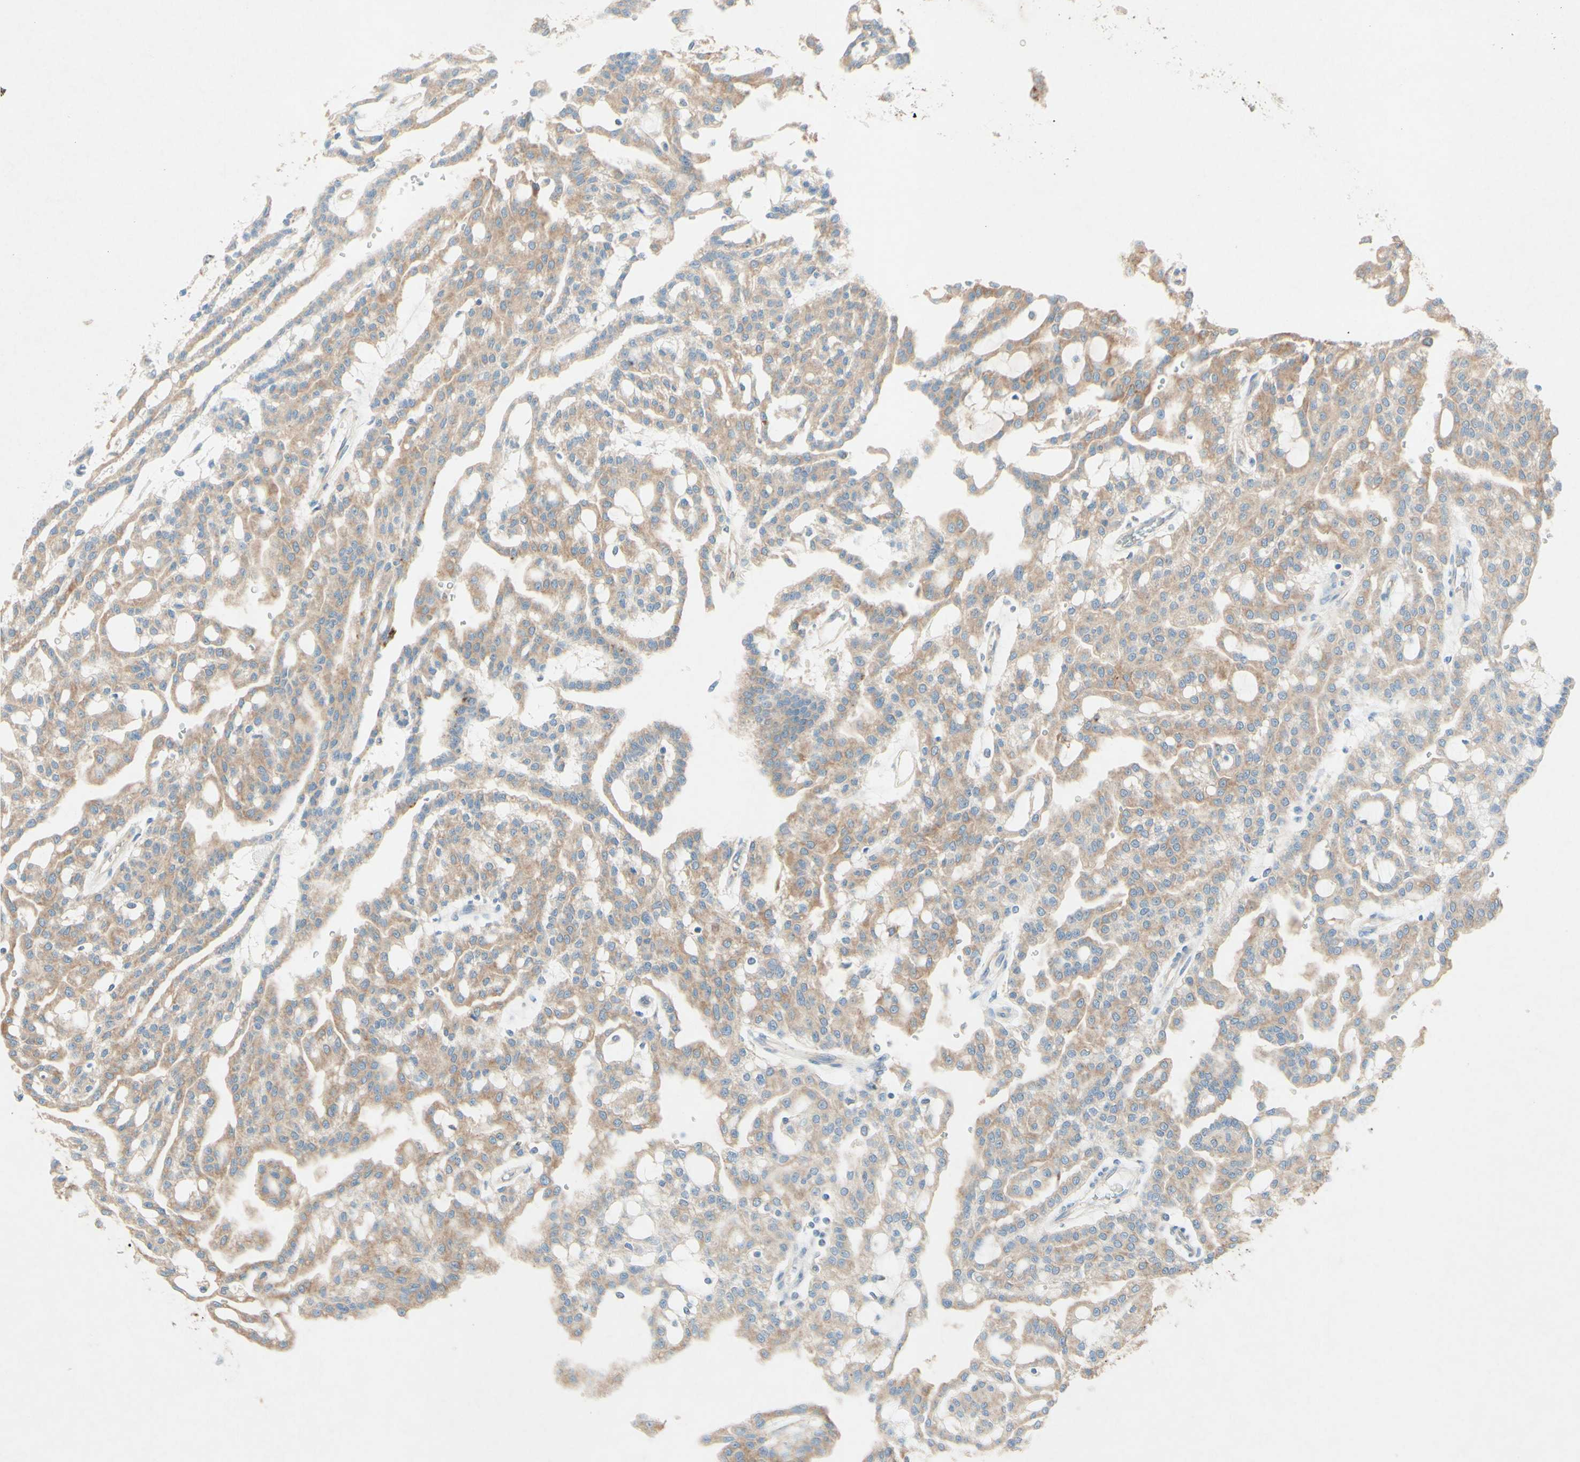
{"staining": {"intensity": "weak", "quantity": ">75%", "location": "cytoplasmic/membranous"}, "tissue": "renal cancer", "cell_type": "Tumor cells", "image_type": "cancer", "snomed": [{"axis": "morphology", "description": "Adenocarcinoma, NOS"}, {"axis": "topography", "description": "Kidney"}], "caption": "Immunohistochemical staining of renal cancer (adenocarcinoma) shows low levels of weak cytoplasmic/membranous staining in about >75% of tumor cells.", "gene": "MTM1", "patient": {"sex": "male", "age": 63}}